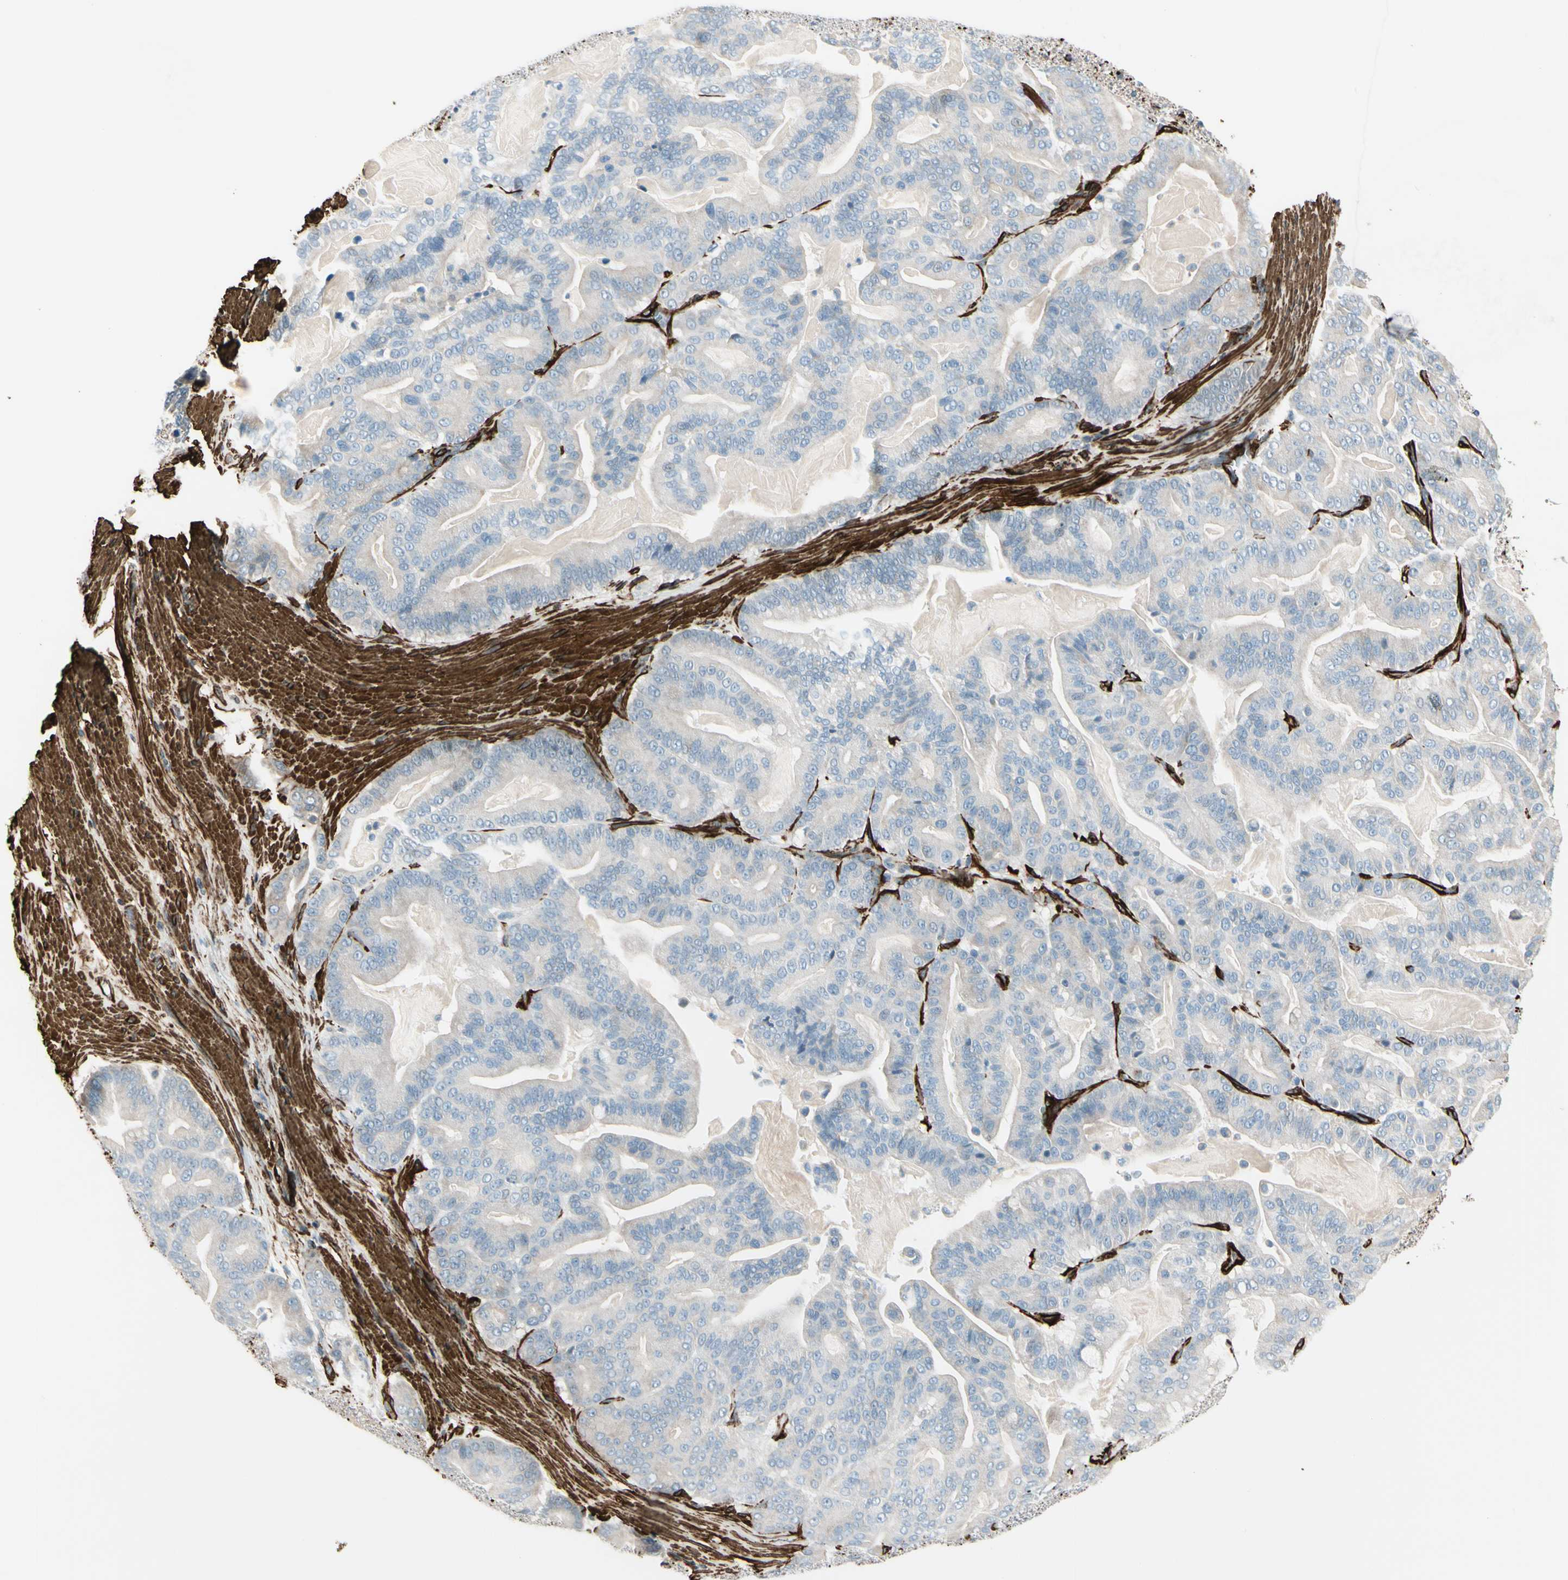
{"staining": {"intensity": "negative", "quantity": "none", "location": "none"}, "tissue": "pancreatic cancer", "cell_type": "Tumor cells", "image_type": "cancer", "snomed": [{"axis": "morphology", "description": "Adenocarcinoma, NOS"}, {"axis": "topography", "description": "Pancreas"}], "caption": "An immunohistochemistry (IHC) photomicrograph of pancreatic cancer (adenocarcinoma) is shown. There is no staining in tumor cells of pancreatic cancer (adenocarcinoma).", "gene": "CALD1", "patient": {"sex": "male", "age": 63}}